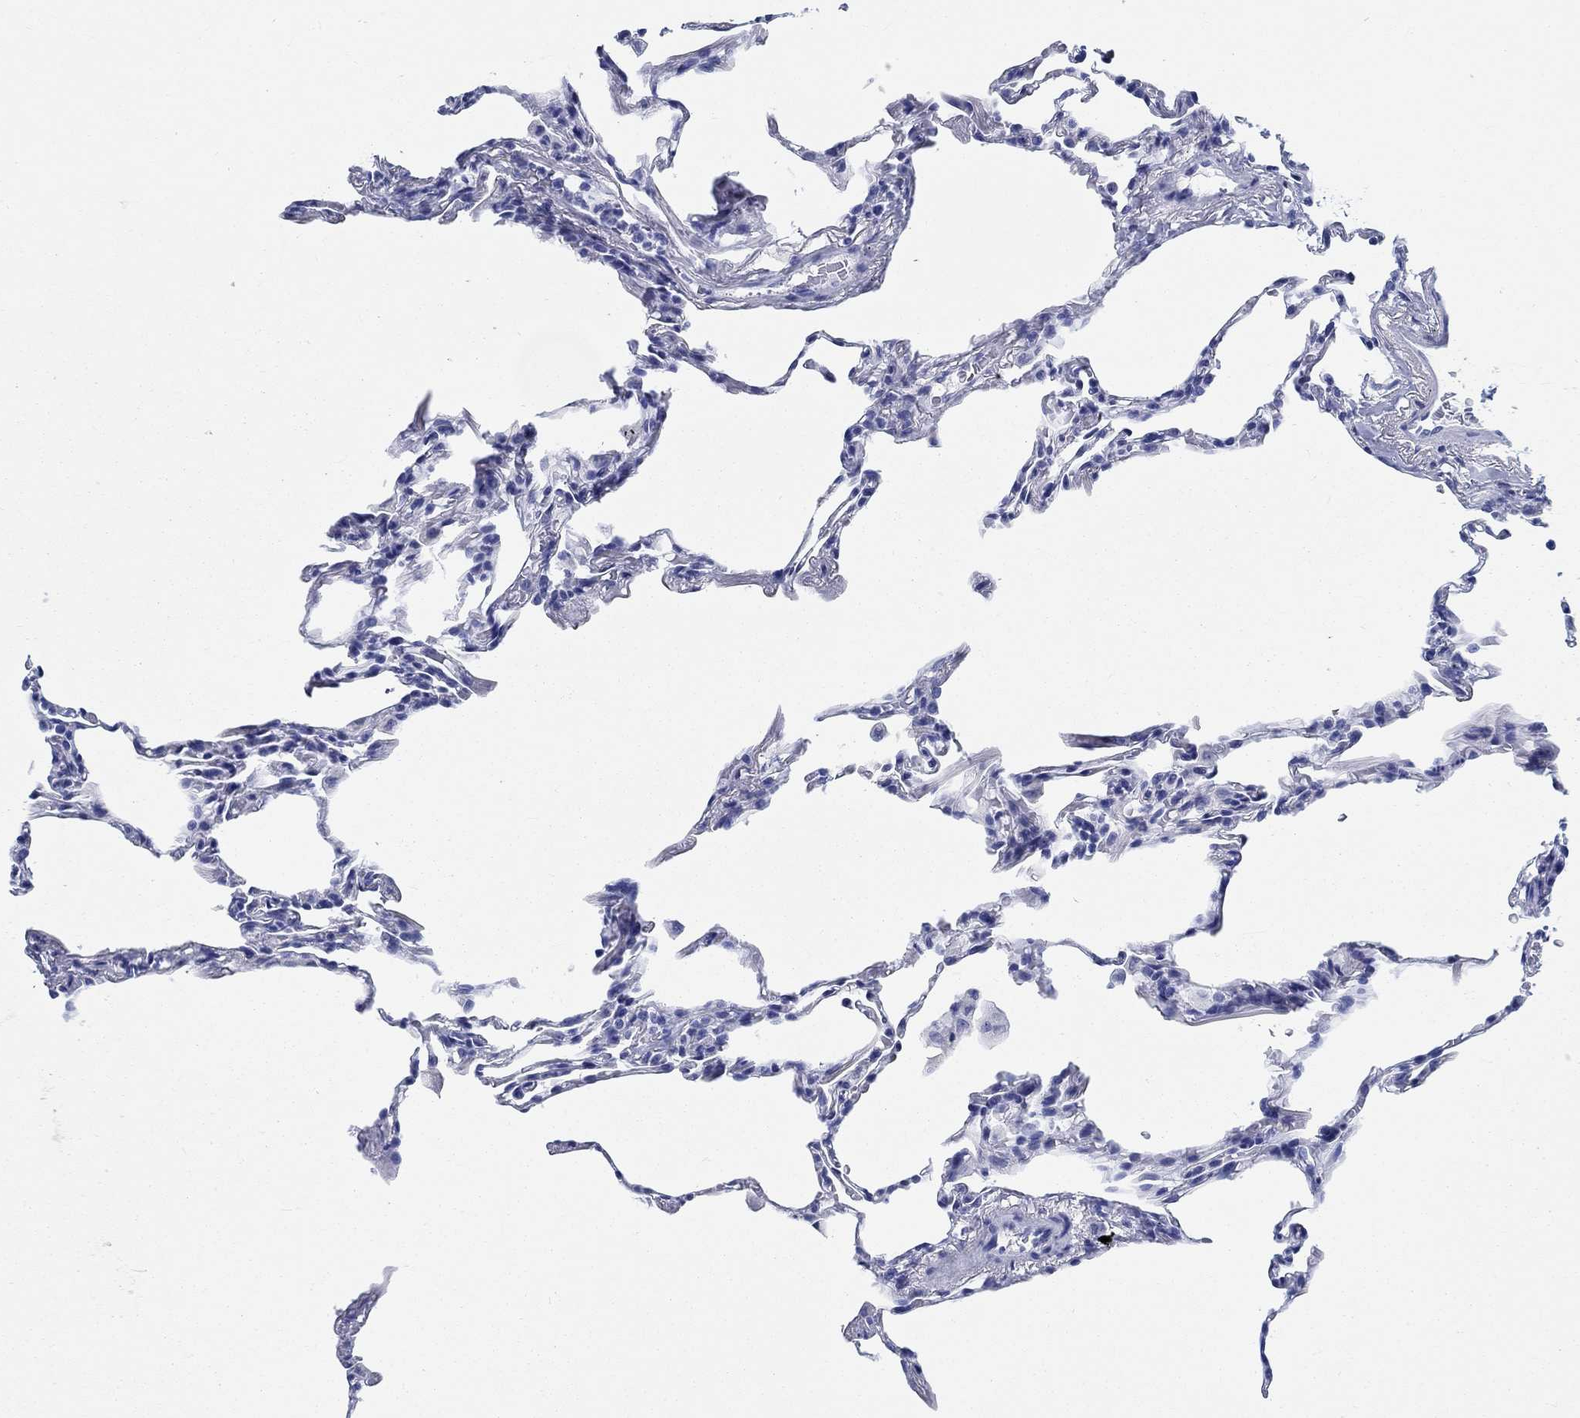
{"staining": {"intensity": "negative", "quantity": "none", "location": "none"}, "tissue": "lung", "cell_type": "Alveolar cells", "image_type": "normal", "snomed": [{"axis": "morphology", "description": "Normal tissue, NOS"}, {"axis": "topography", "description": "Lung"}], "caption": "High magnification brightfield microscopy of benign lung stained with DAB (3,3'-diaminobenzidine) (brown) and counterstained with hematoxylin (blue): alveolar cells show no significant expression. (Immunohistochemistry, brightfield microscopy, high magnification).", "gene": "RD3L", "patient": {"sex": "female", "age": 57}}